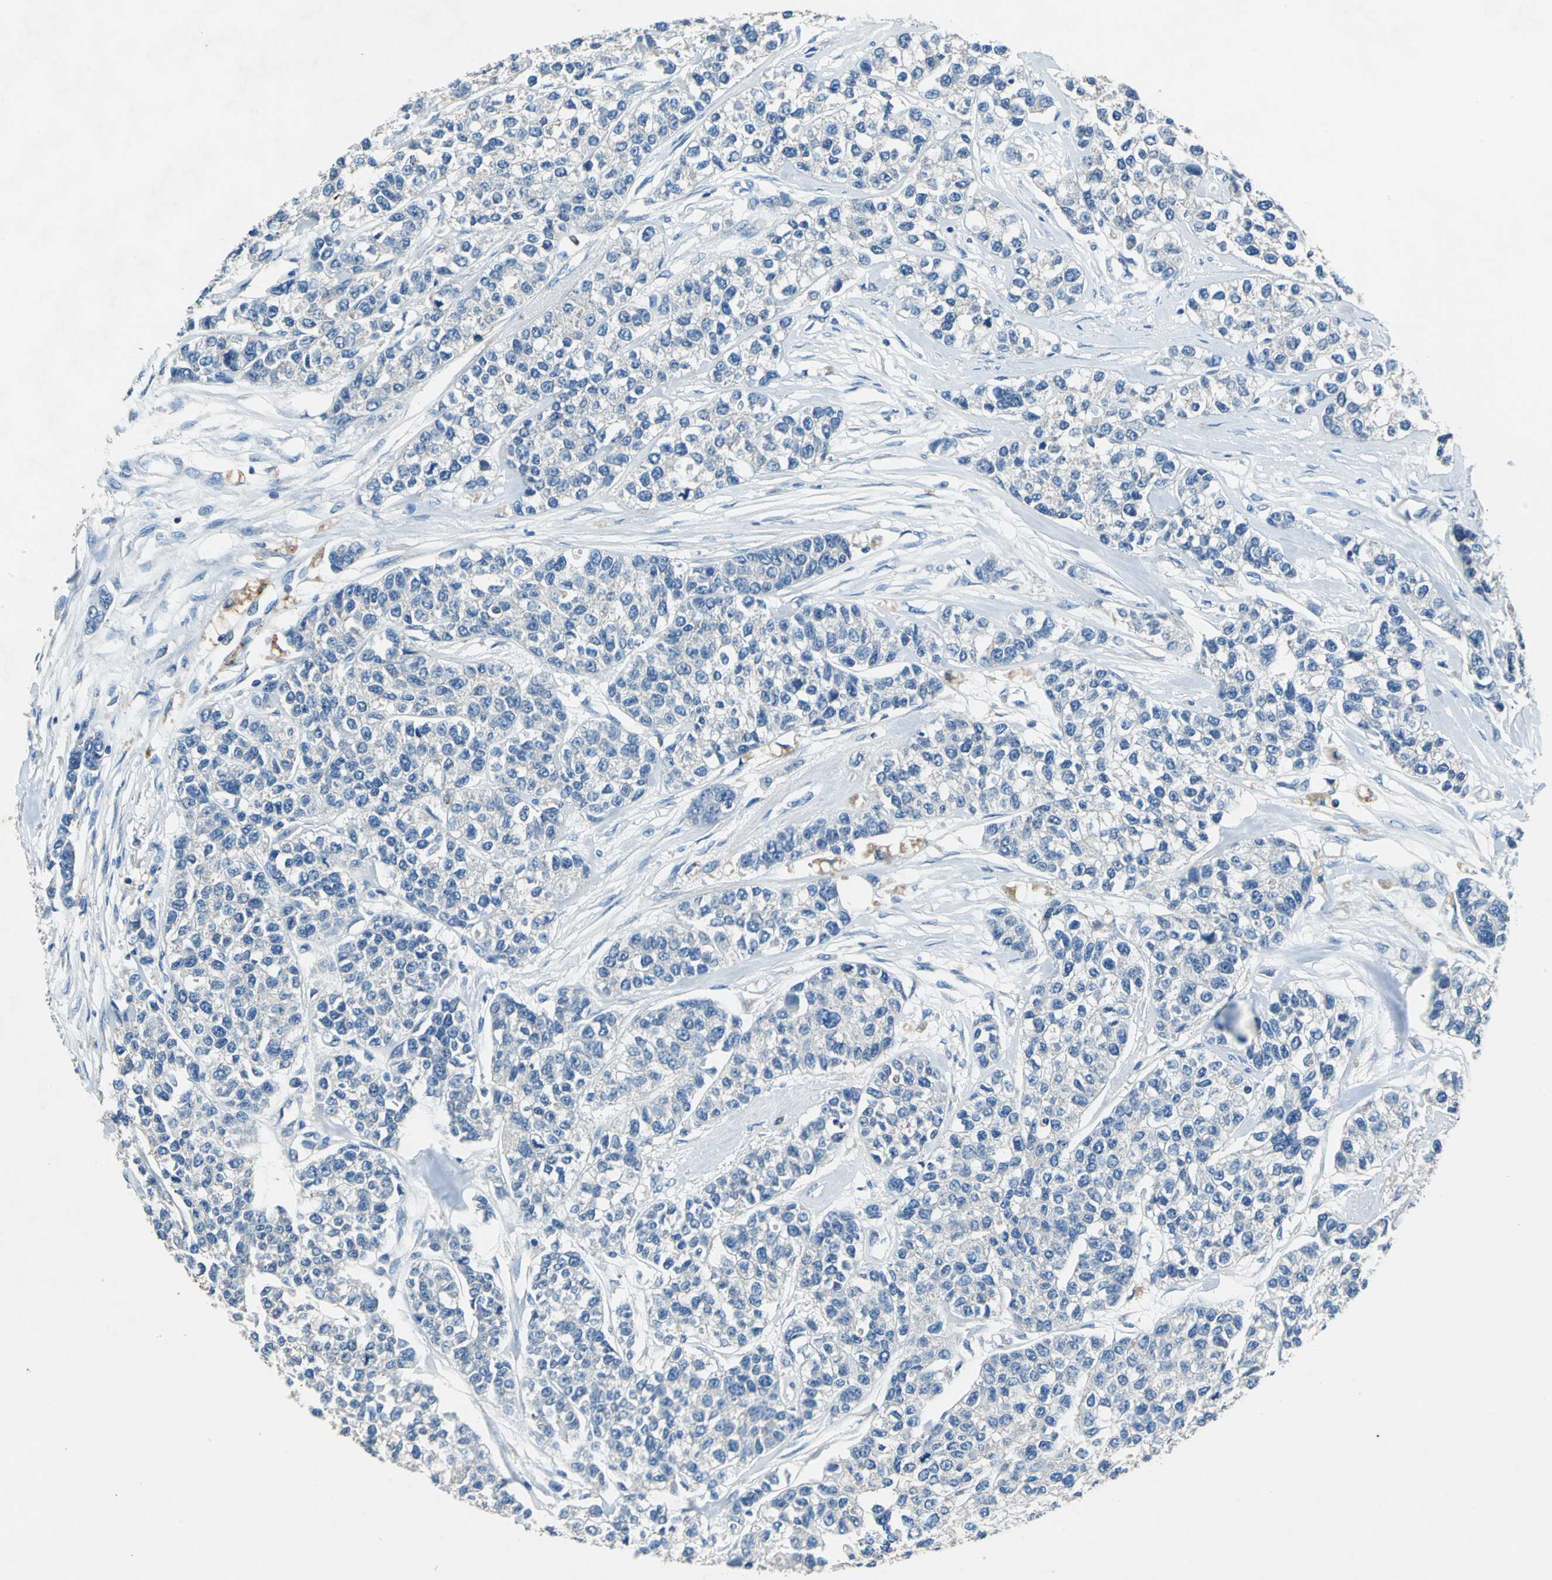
{"staining": {"intensity": "negative", "quantity": "none", "location": "none"}, "tissue": "breast cancer", "cell_type": "Tumor cells", "image_type": "cancer", "snomed": [{"axis": "morphology", "description": "Duct carcinoma"}, {"axis": "topography", "description": "Breast"}], "caption": "DAB (3,3'-diaminobenzidine) immunohistochemical staining of human breast cancer (intraductal carcinoma) reveals no significant positivity in tumor cells.", "gene": "PRKCA", "patient": {"sex": "female", "age": 51}}